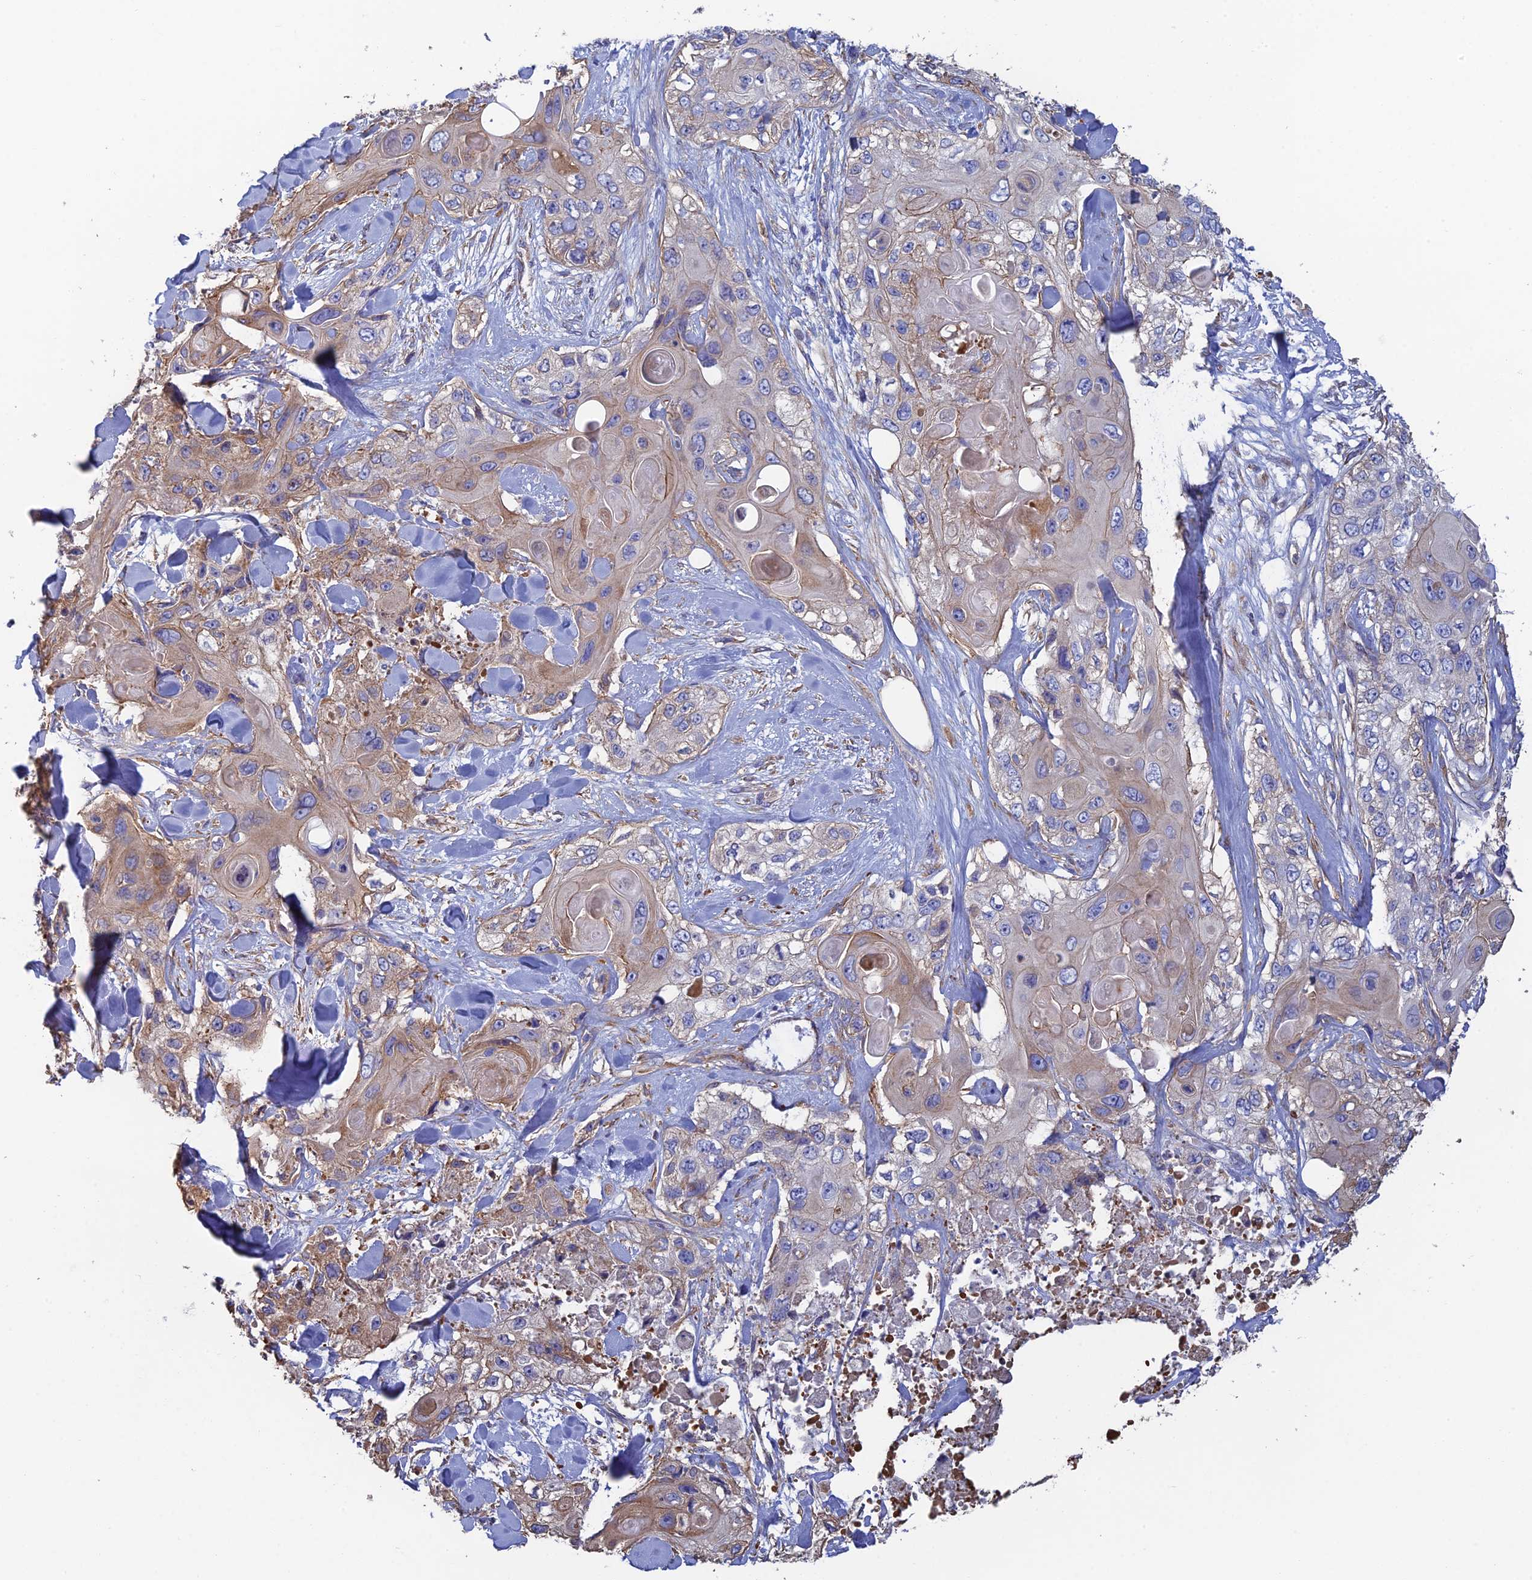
{"staining": {"intensity": "weak", "quantity": "25%-75%", "location": "cytoplasmic/membranous"}, "tissue": "skin cancer", "cell_type": "Tumor cells", "image_type": "cancer", "snomed": [{"axis": "morphology", "description": "Normal tissue, NOS"}, {"axis": "morphology", "description": "Squamous cell carcinoma, NOS"}, {"axis": "topography", "description": "Skin"}], "caption": "IHC (DAB (3,3'-diaminobenzidine)) staining of skin cancer shows weak cytoplasmic/membranous protein positivity in about 25%-75% of tumor cells.", "gene": "PCDHA5", "patient": {"sex": "male", "age": 72}}